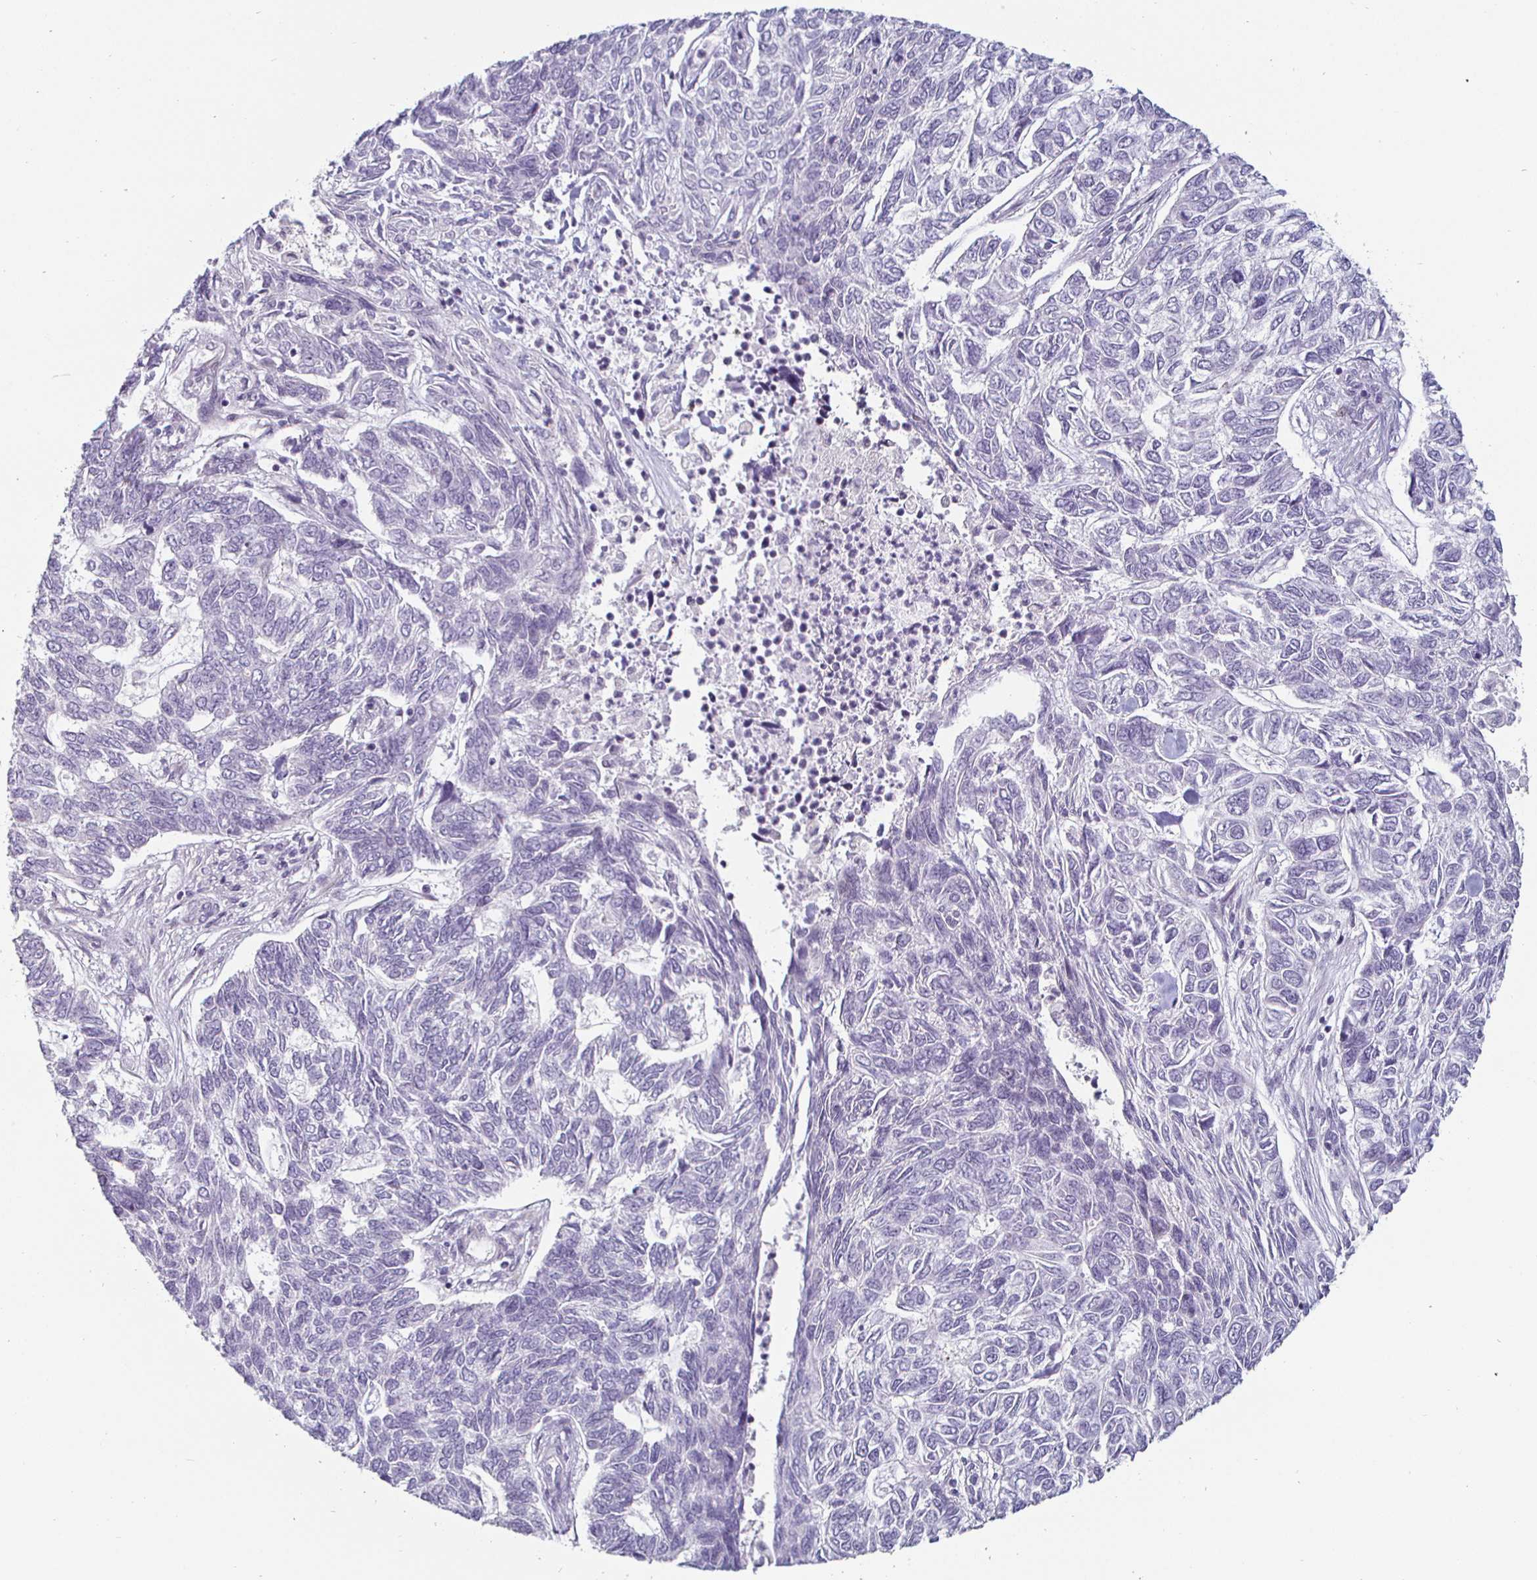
{"staining": {"intensity": "negative", "quantity": "none", "location": "none"}, "tissue": "skin cancer", "cell_type": "Tumor cells", "image_type": "cancer", "snomed": [{"axis": "morphology", "description": "Basal cell carcinoma"}, {"axis": "topography", "description": "Skin"}], "caption": "A micrograph of human skin cancer is negative for staining in tumor cells. Nuclei are stained in blue.", "gene": "DMRTB1", "patient": {"sex": "female", "age": 65}}